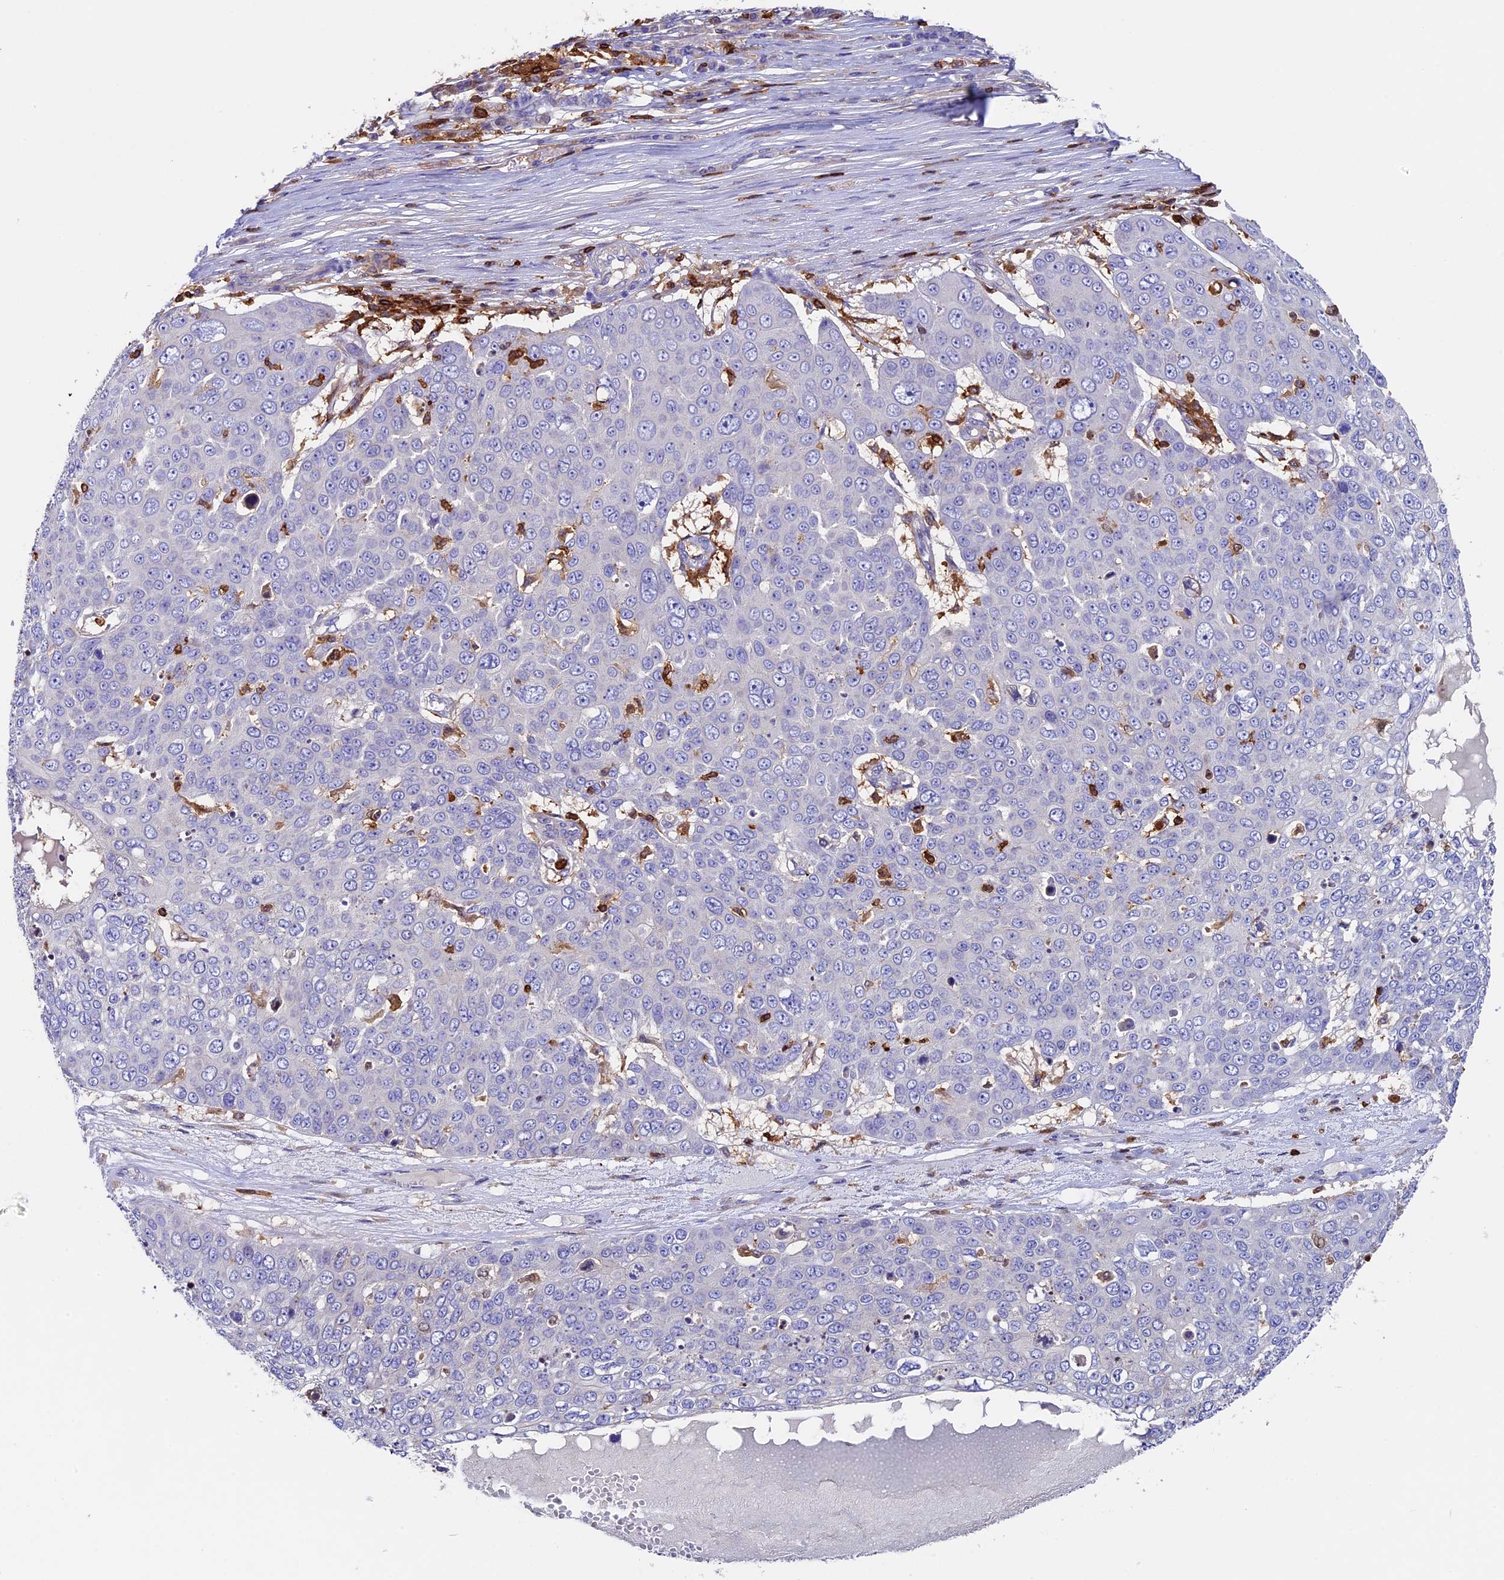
{"staining": {"intensity": "negative", "quantity": "none", "location": "none"}, "tissue": "skin cancer", "cell_type": "Tumor cells", "image_type": "cancer", "snomed": [{"axis": "morphology", "description": "Squamous cell carcinoma, NOS"}, {"axis": "topography", "description": "Skin"}], "caption": "The IHC photomicrograph has no significant expression in tumor cells of squamous cell carcinoma (skin) tissue. Brightfield microscopy of immunohistochemistry (IHC) stained with DAB (3,3'-diaminobenzidine) (brown) and hematoxylin (blue), captured at high magnification.", "gene": "ADAT1", "patient": {"sex": "male", "age": 71}}